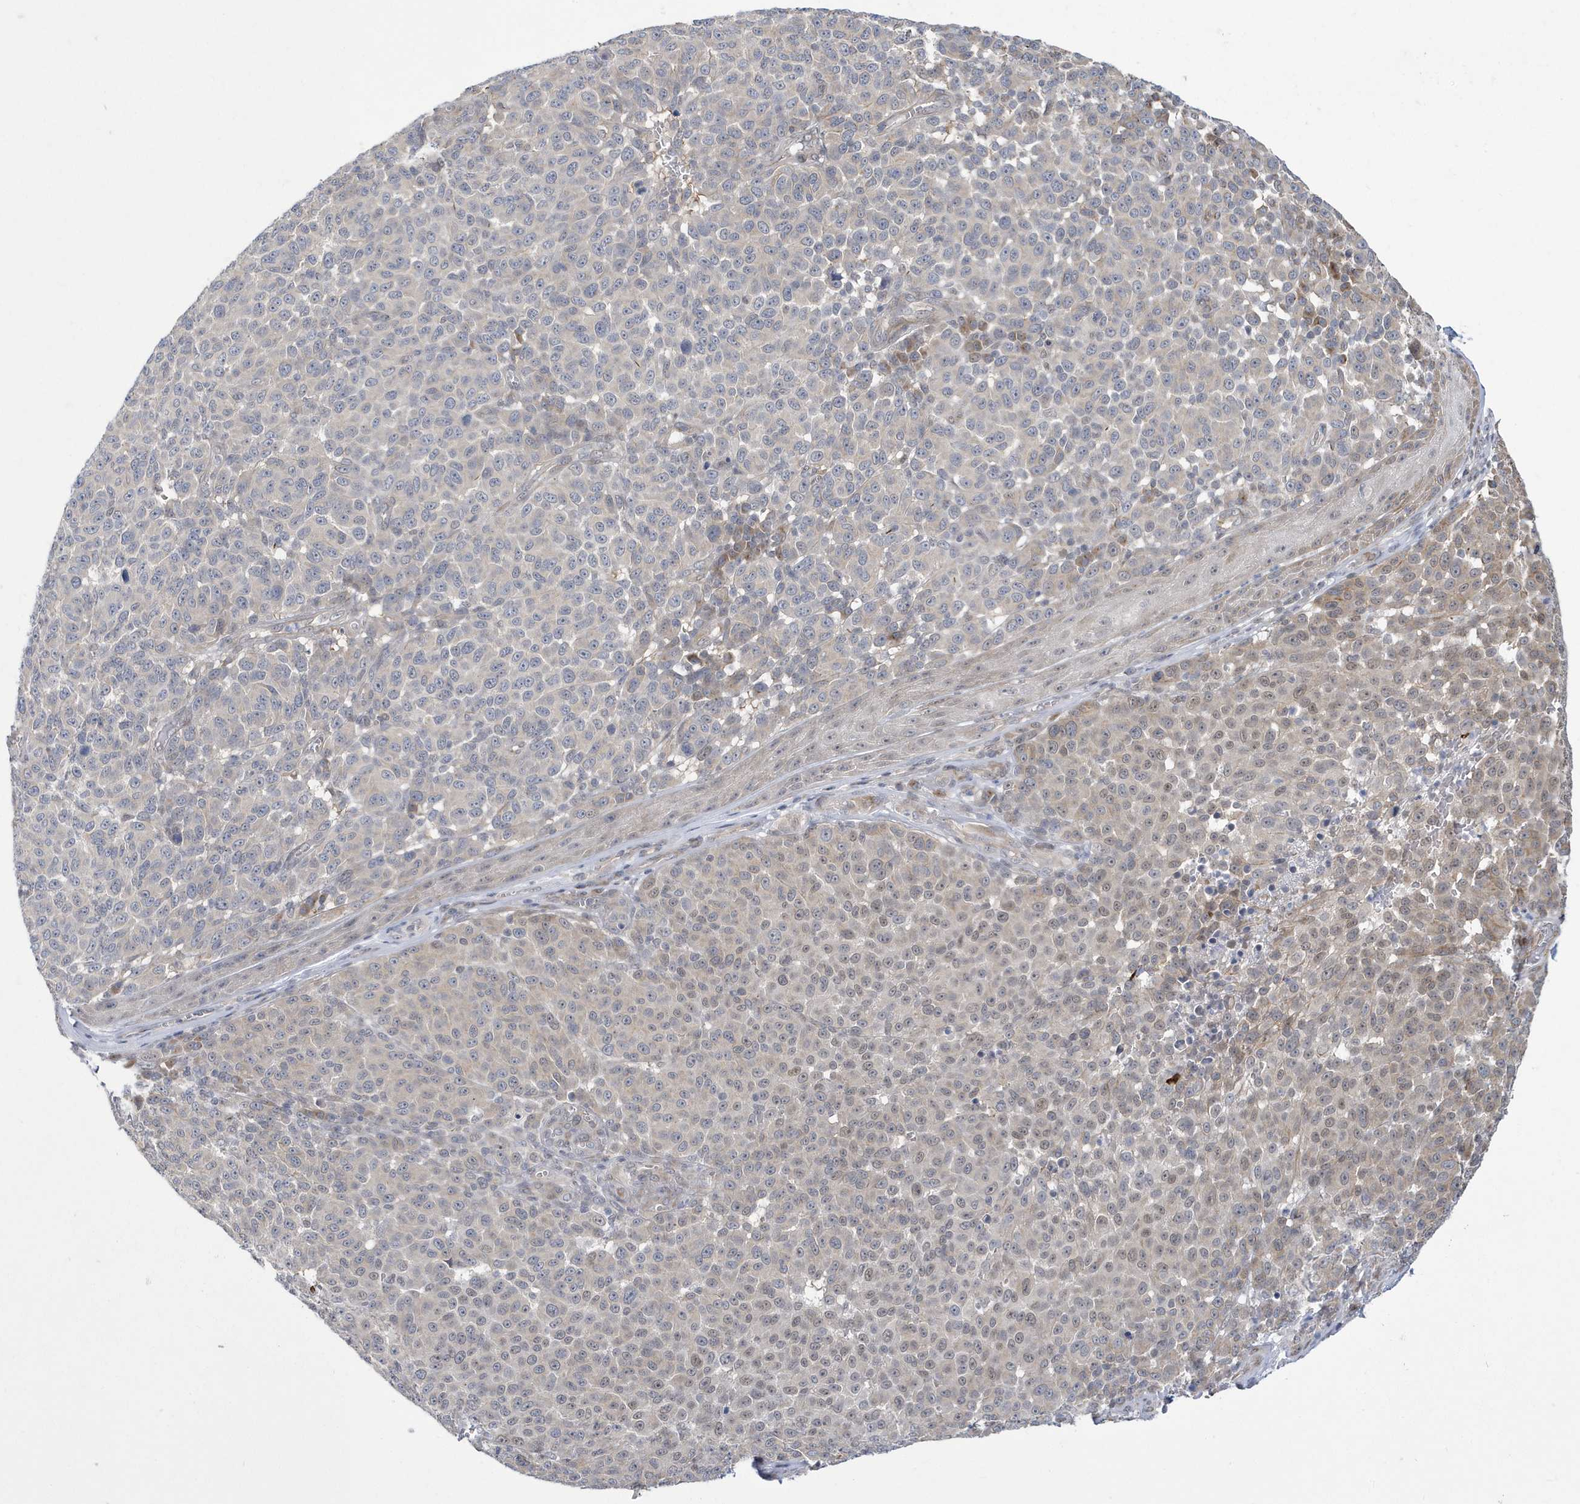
{"staining": {"intensity": "weak", "quantity": "<25%", "location": "nuclear"}, "tissue": "melanoma", "cell_type": "Tumor cells", "image_type": "cancer", "snomed": [{"axis": "morphology", "description": "Malignant melanoma, NOS"}, {"axis": "topography", "description": "Skin"}], "caption": "An image of human malignant melanoma is negative for staining in tumor cells.", "gene": "ZNF654", "patient": {"sex": "male", "age": 49}}